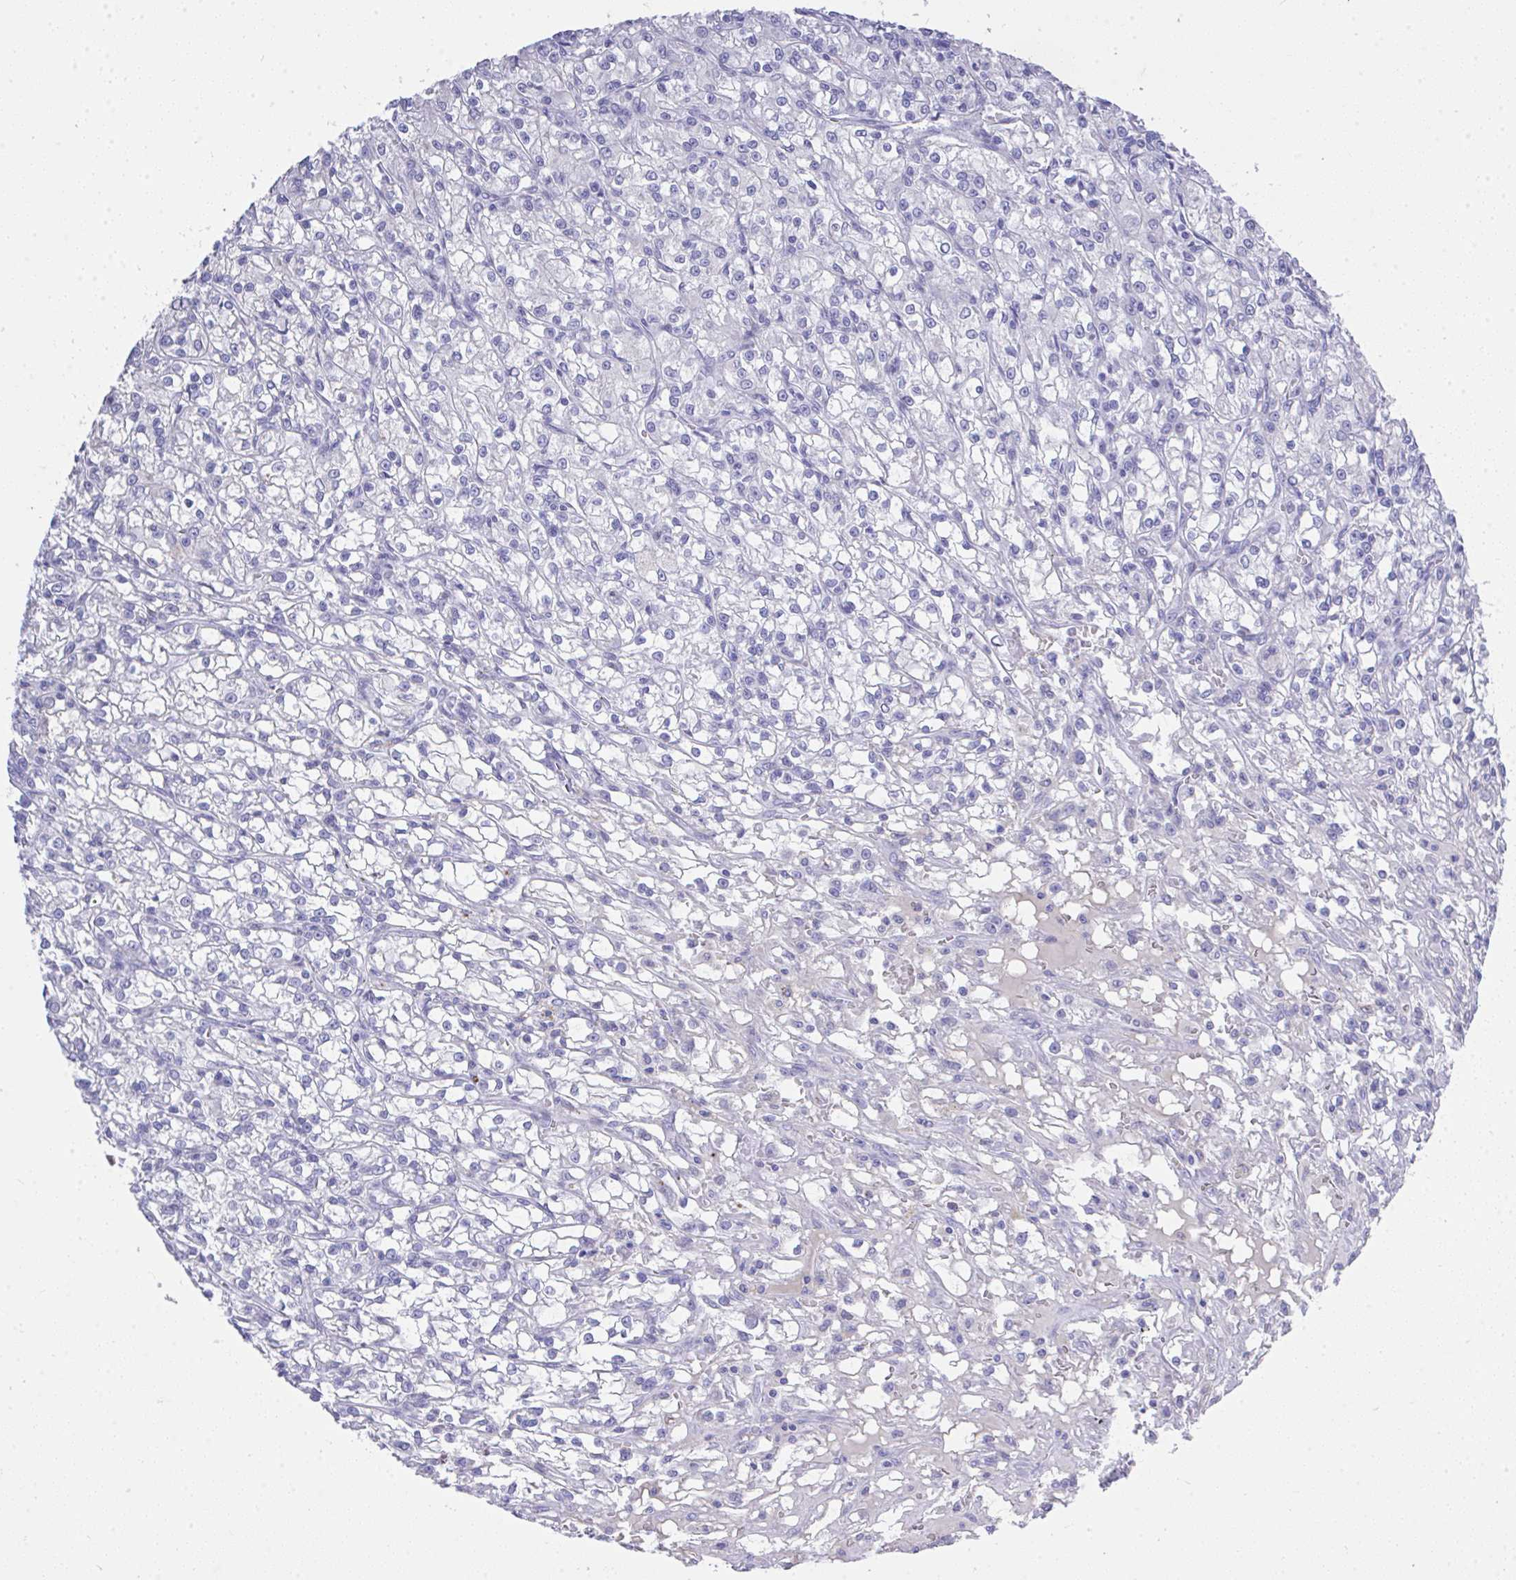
{"staining": {"intensity": "negative", "quantity": "none", "location": "none"}, "tissue": "renal cancer", "cell_type": "Tumor cells", "image_type": "cancer", "snomed": [{"axis": "morphology", "description": "Adenocarcinoma, NOS"}, {"axis": "topography", "description": "Kidney"}], "caption": "Immunohistochemistry histopathology image of neoplastic tissue: human renal cancer (adenocarcinoma) stained with DAB displays no significant protein staining in tumor cells.", "gene": "MS4A12", "patient": {"sex": "female", "age": 59}}